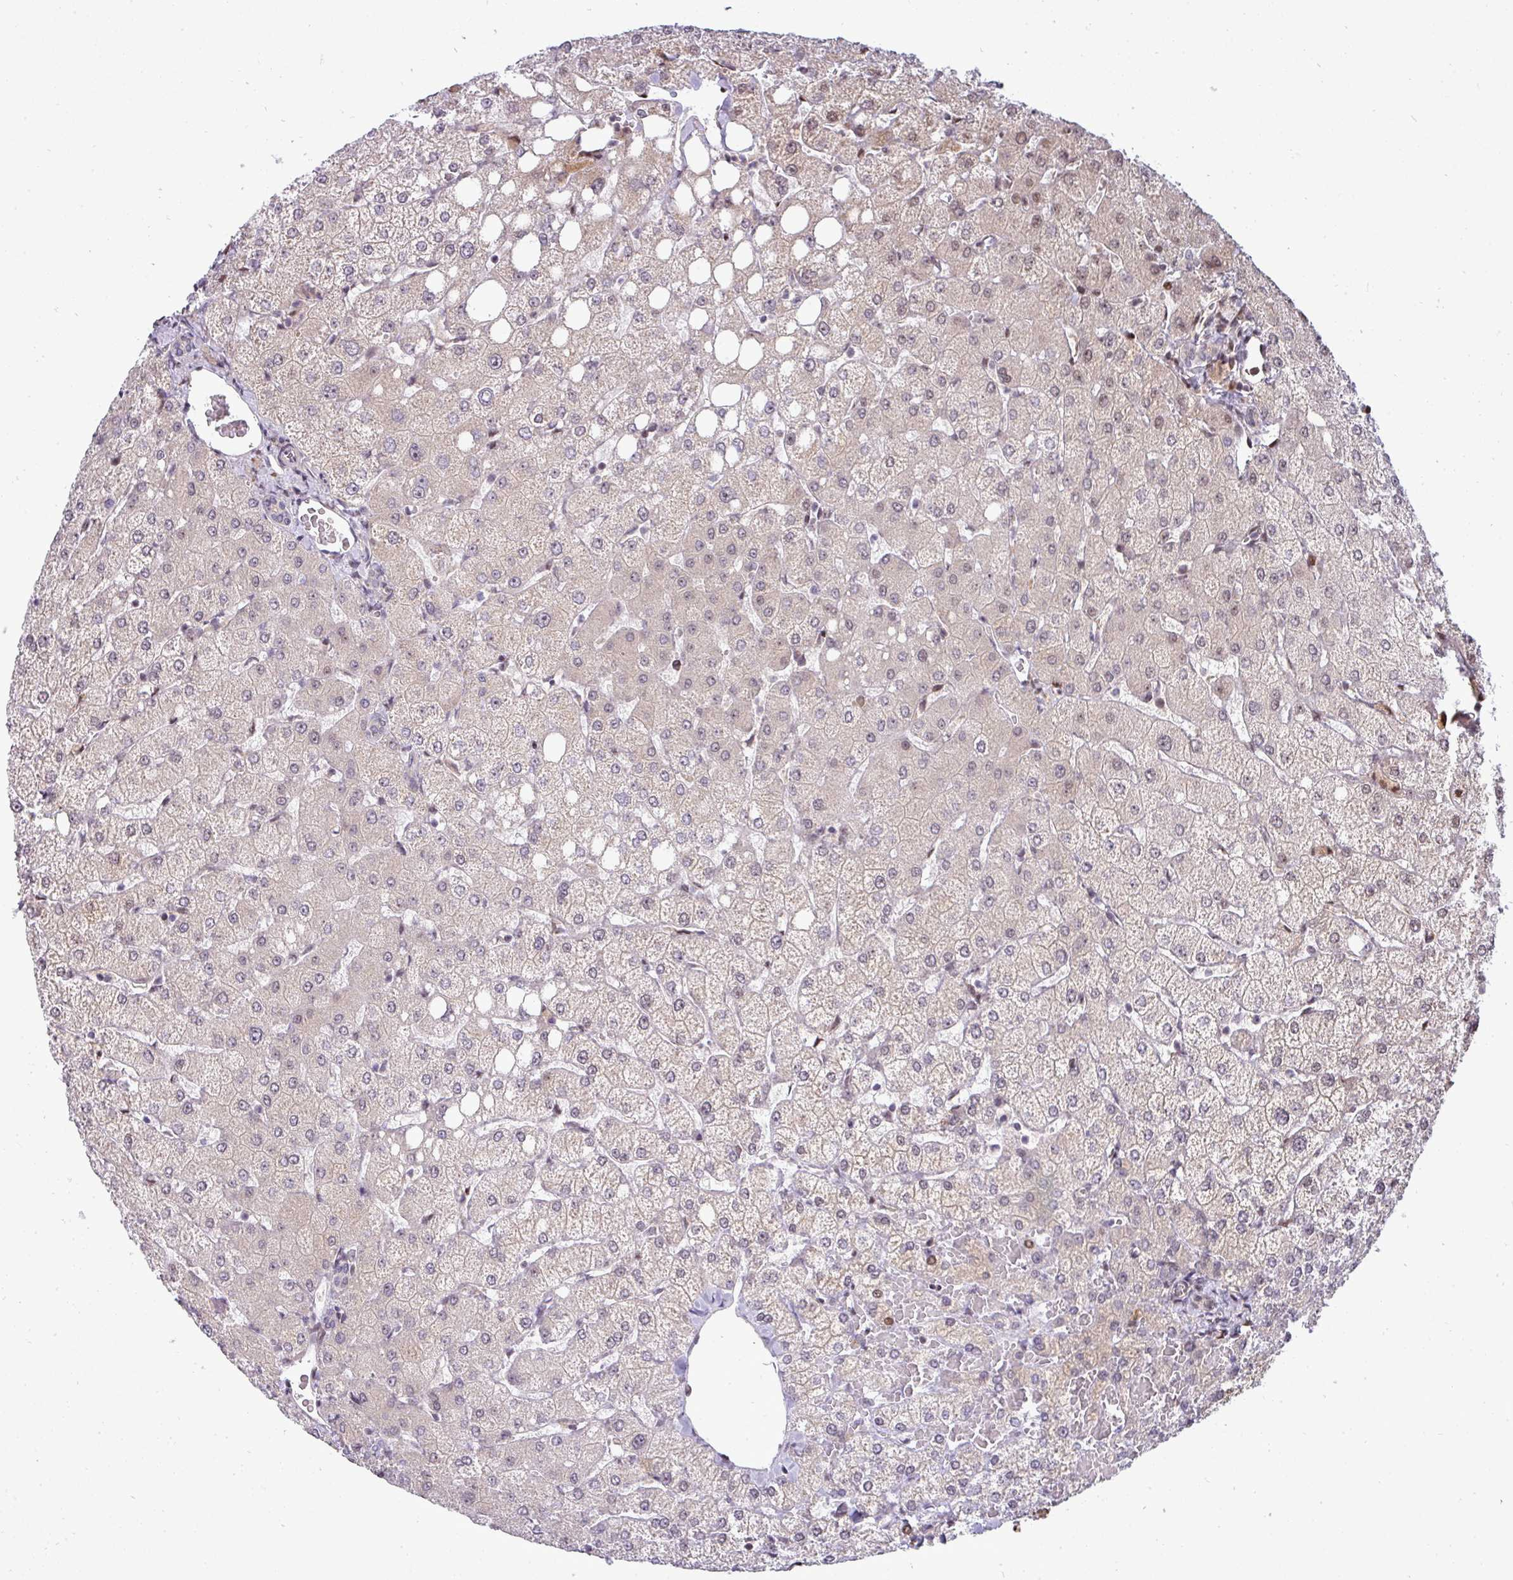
{"staining": {"intensity": "negative", "quantity": "none", "location": "none"}, "tissue": "liver", "cell_type": "Cholangiocytes", "image_type": "normal", "snomed": [{"axis": "morphology", "description": "Normal tissue, NOS"}, {"axis": "topography", "description": "Liver"}], "caption": "The immunohistochemistry (IHC) micrograph has no significant staining in cholangiocytes of liver.", "gene": "MAZ", "patient": {"sex": "female", "age": 54}}